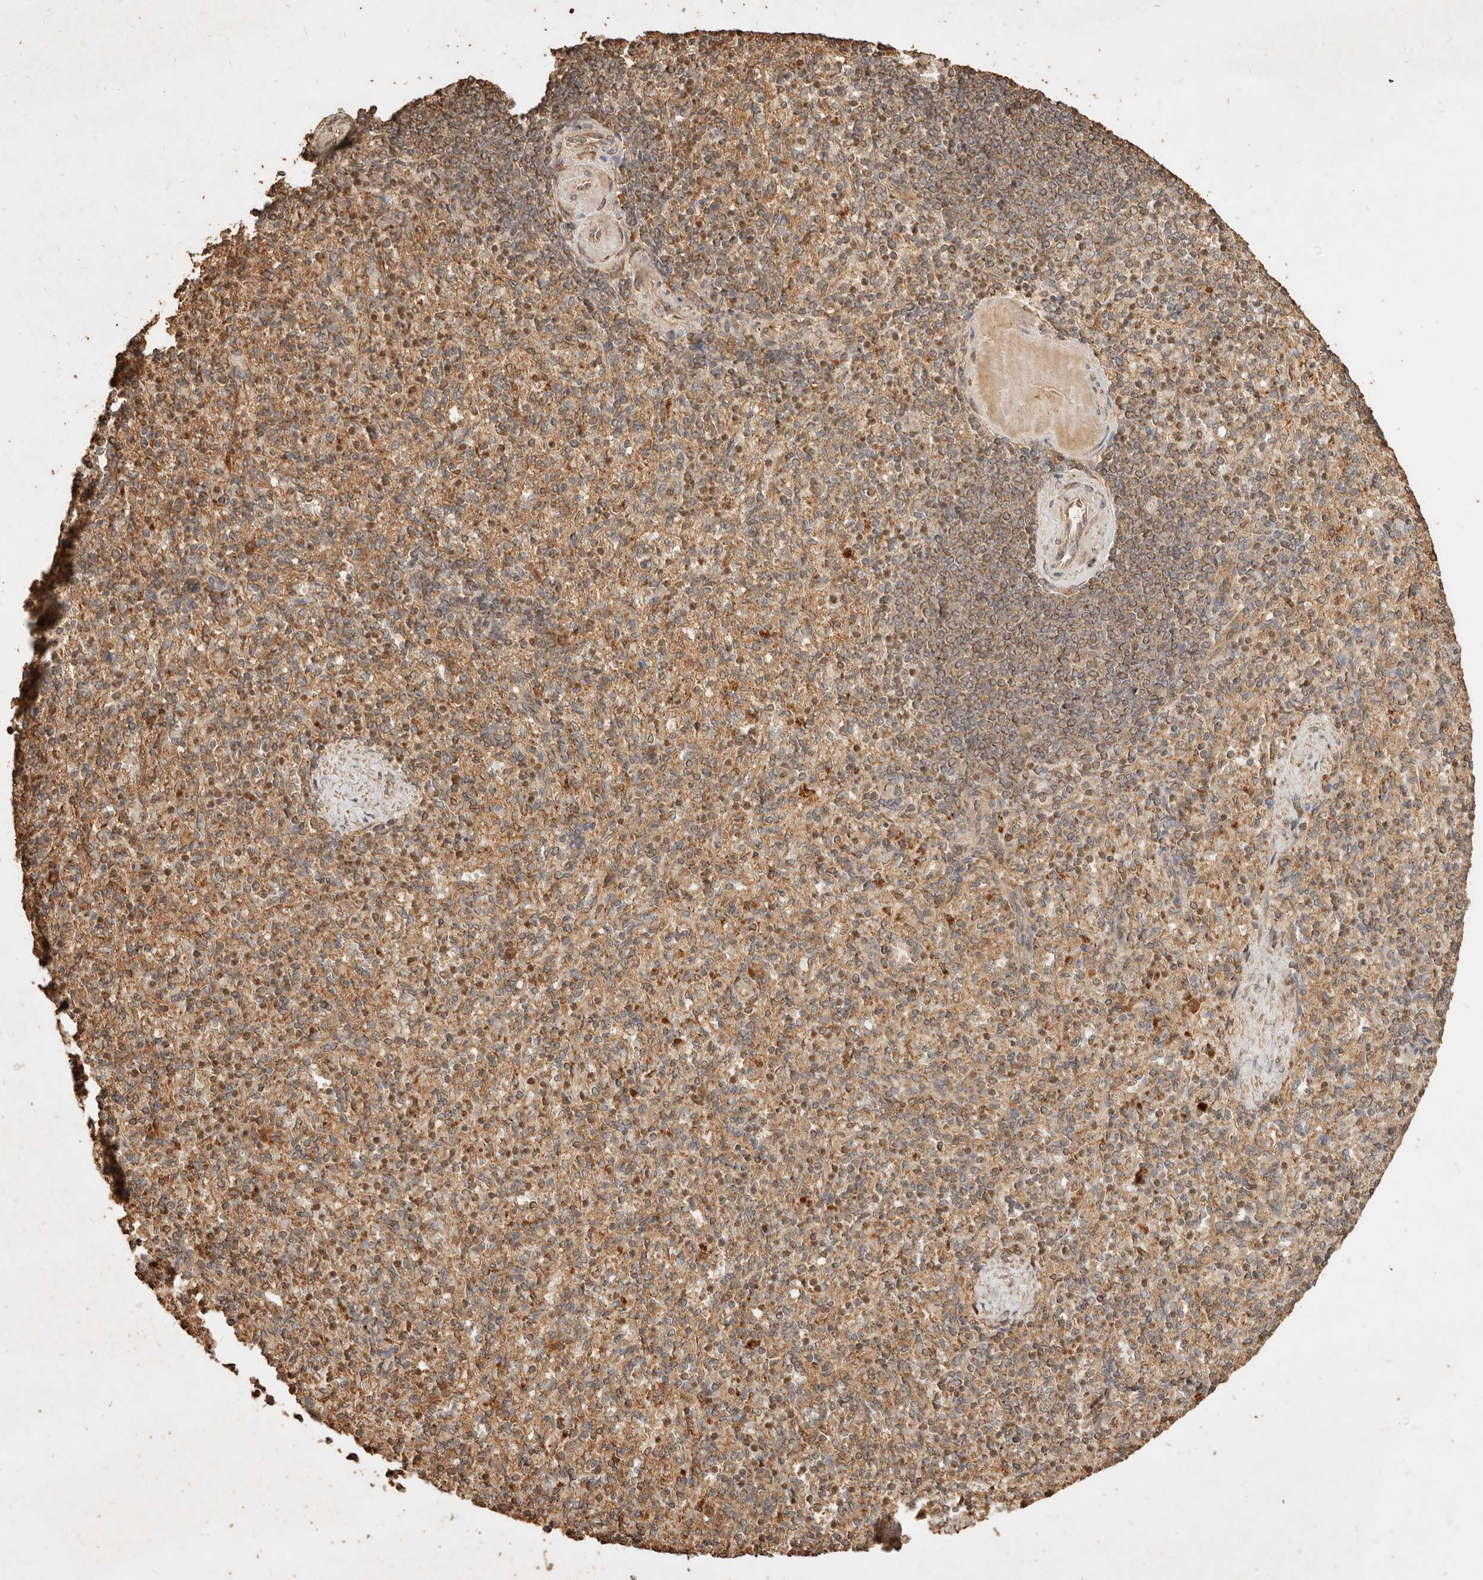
{"staining": {"intensity": "moderate", "quantity": ">75%", "location": "cytoplasmic/membranous"}, "tissue": "spleen", "cell_type": "Cells in red pulp", "image_type": "normal", "snomed": [{"axis": "morphology", "description": "Normal tissue, NOS"}, {"axis": "topography", "description": "Spleen"}], "caption": "Approximately >75% of cells in red pulp in unremarkable spleen show moderate cytoplasmic/membranous protein expression as visualized by brown immunohistochemical staining.", "gene": "FAM180B", "patient": {"sex": "female", "age": 74}}